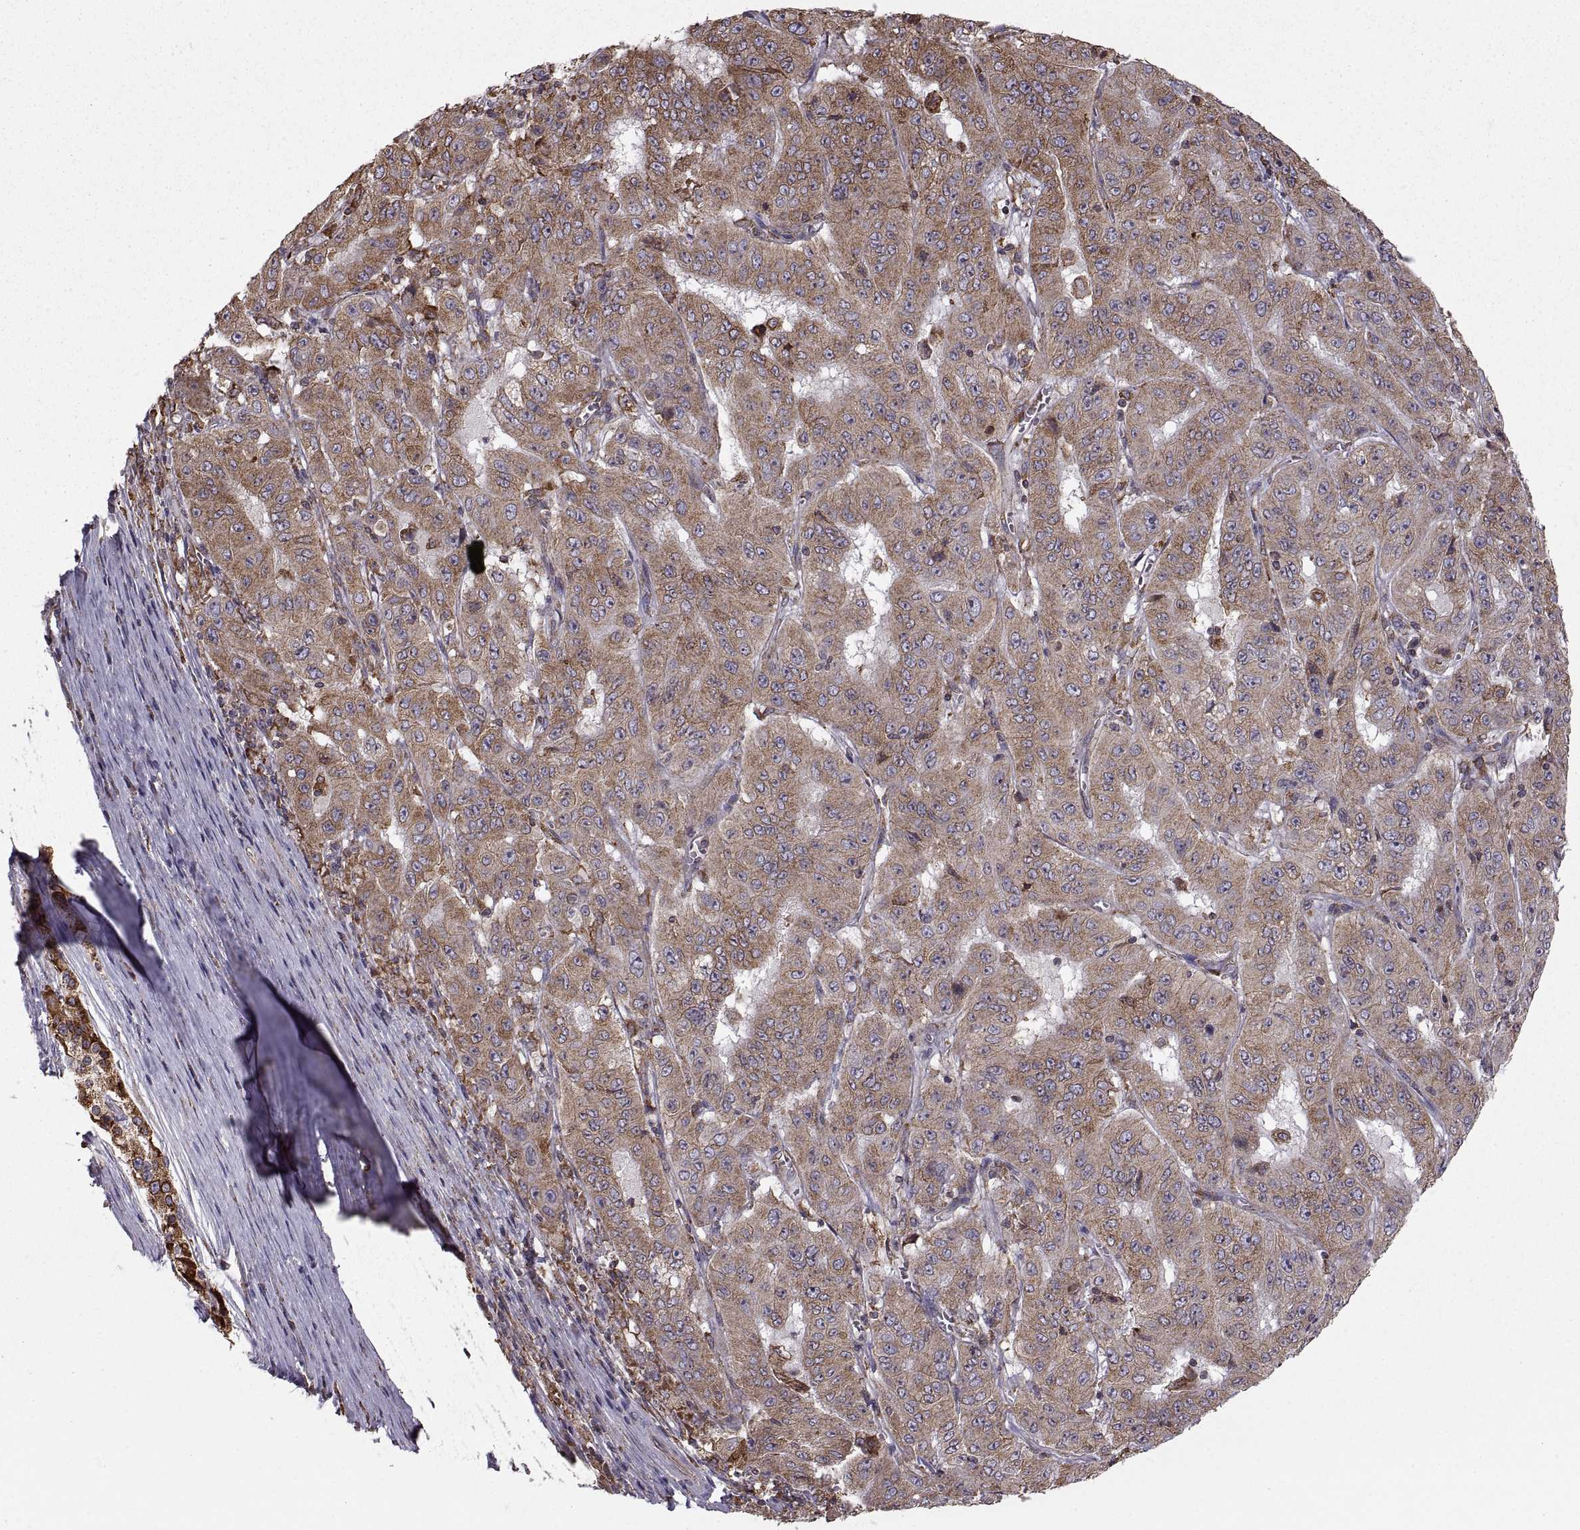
{"staining": {"intensity": "moderate", "quantity": "<25%", "location": "cytoplasmic/membranous"}, "tissue": "pancreatic cancer", "cell_type": "Tumor cells", "image_type": "cancer", "snomed": [{"axis": "morphology", "description": "Adenocarcinoma, NOS"}, {"axis": "topography", "description": "Pancreas"}], "caption": "Adenocarcinoma (pancreatic) stained with DAB IHC demonstrates low levels of moderate cytoplasmic/membranous expression in approximately <25% of tumor cells. The staining was performed using DAB (3,3'-diaminobenzidine) to visualize the protein expression in brown, while the nuclei were stained in blue with hematoxylin (Magnification: 20x).", "gene": "PDIA3", "patient": {"sex": "male", "age": 63}}